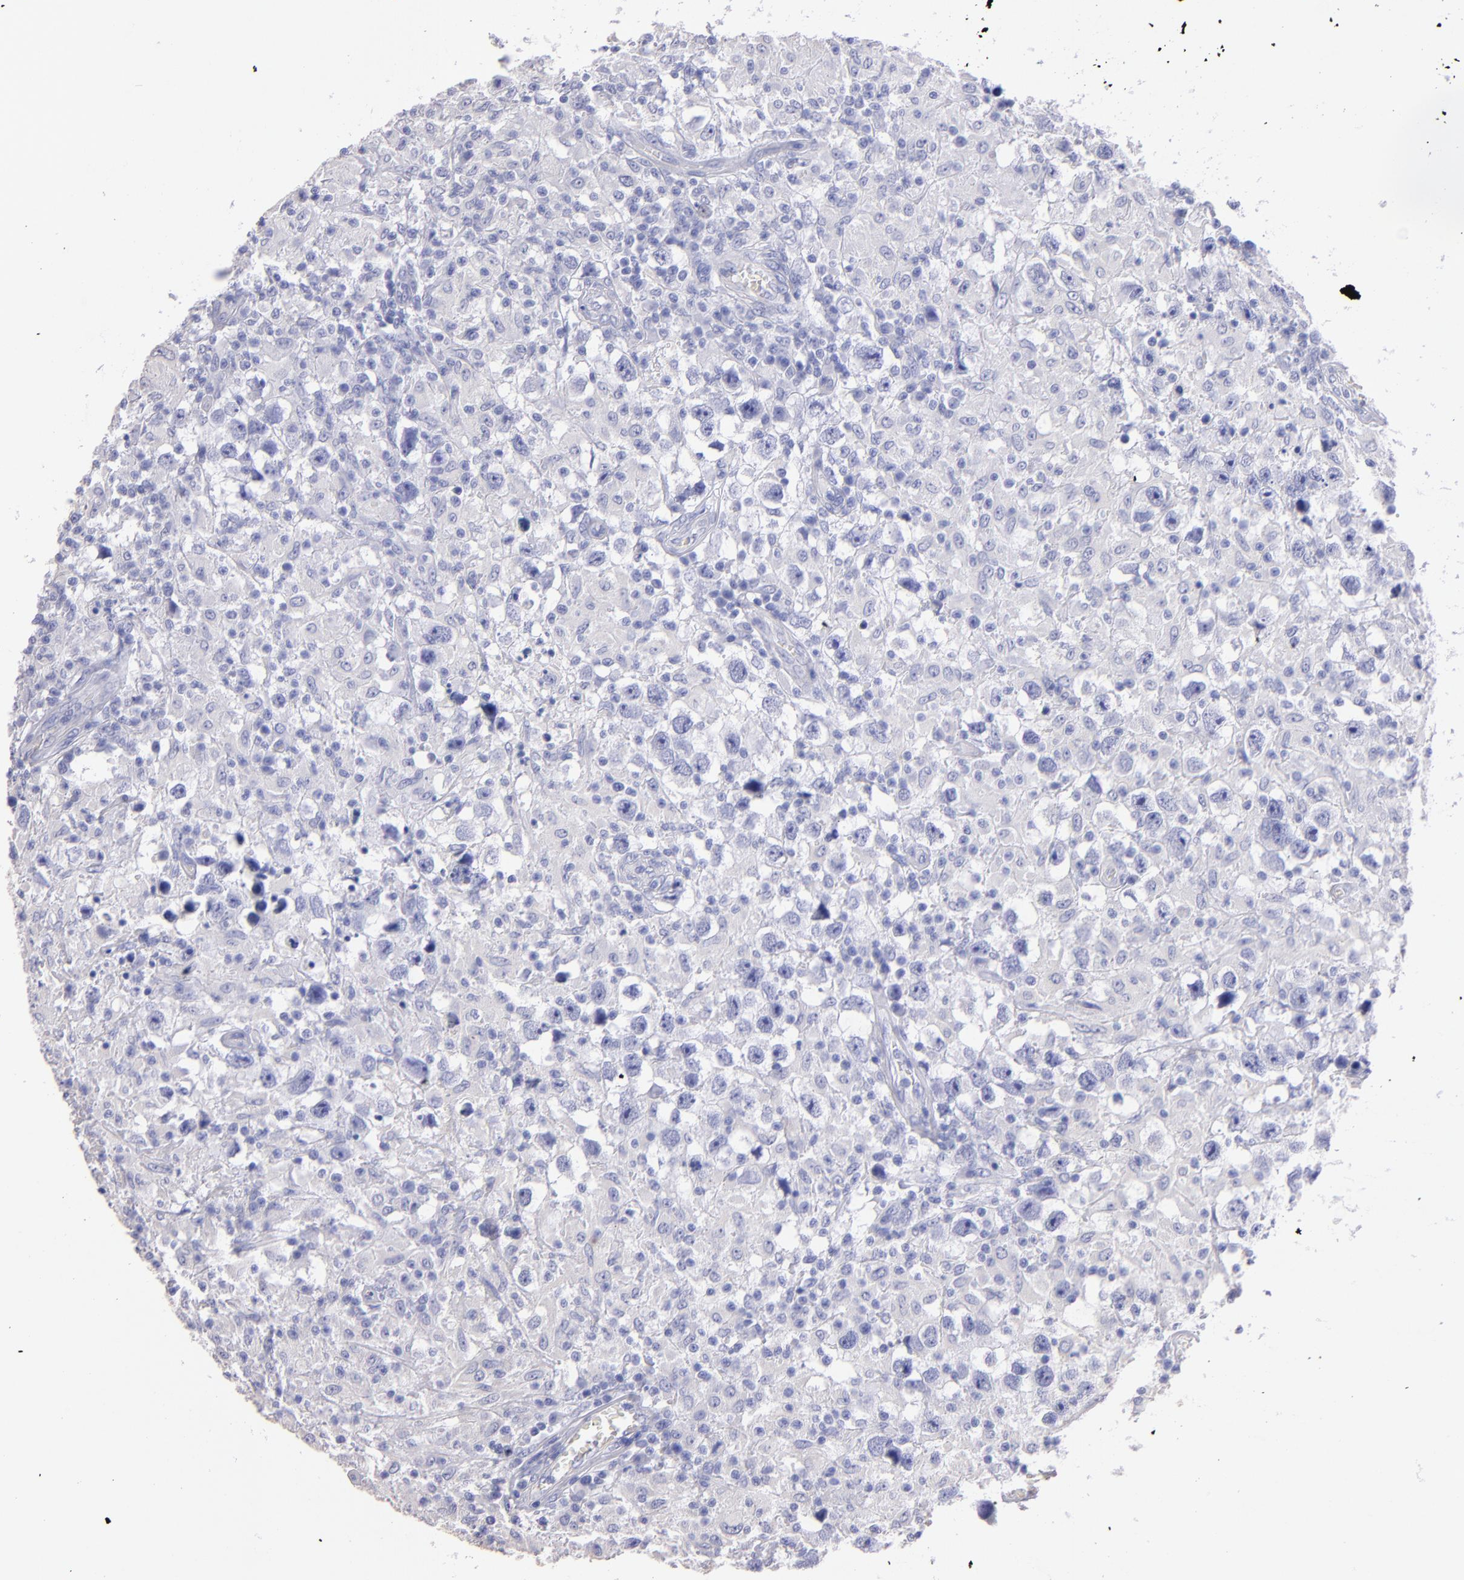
{"staining": {"intensity": "negative", "quantity": "none", "location": "none"}, "tissue": "testis cancer", "cell_type": "Tumor cells", "image_type": "cancer", "snomed": [{"axis": "morphology", "description": "Seminoma, NOS"}, {"axis": "topography", "description": "Testis"}], "caption": "The micrograph exhibits no significant expression in tumor cells of seminoma (testis). (DAB immunohistochemistry with hematoxylin counter stain).", "gene": "TG", "patient": {"sex": "male", "age": 34}}